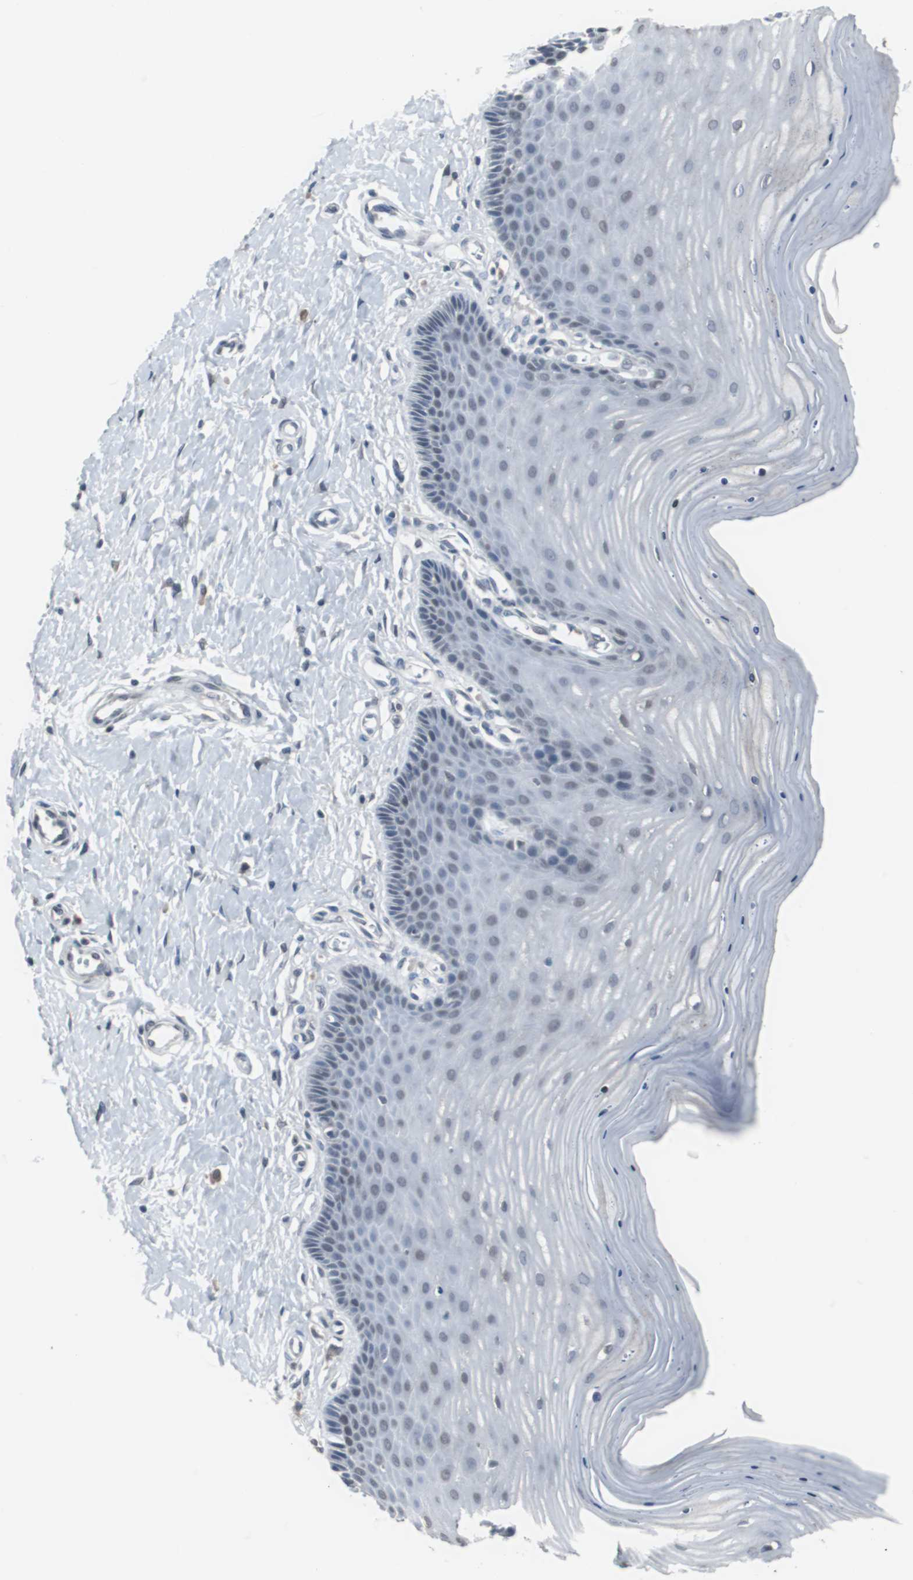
{"staining": {"intensity": "strong", "quantity": ">75%", "location": "nuclear"}, "tissue": "cervix", "cell_type": "Glandular cells", "image_type": "normal", "snomed": [{"axis": "morphology", "description": "Normal tissue, NOS"}, {"axis": "topography", "description": "Cervix"}], "caption": "This is a photomicrograph of immunohistochemistry staining of unremarkable cervix, which shows strong positivity in the nuclear of glandular cells.", "gene": "FOXP4", "patient": {"sex": "female", "age": 55}}